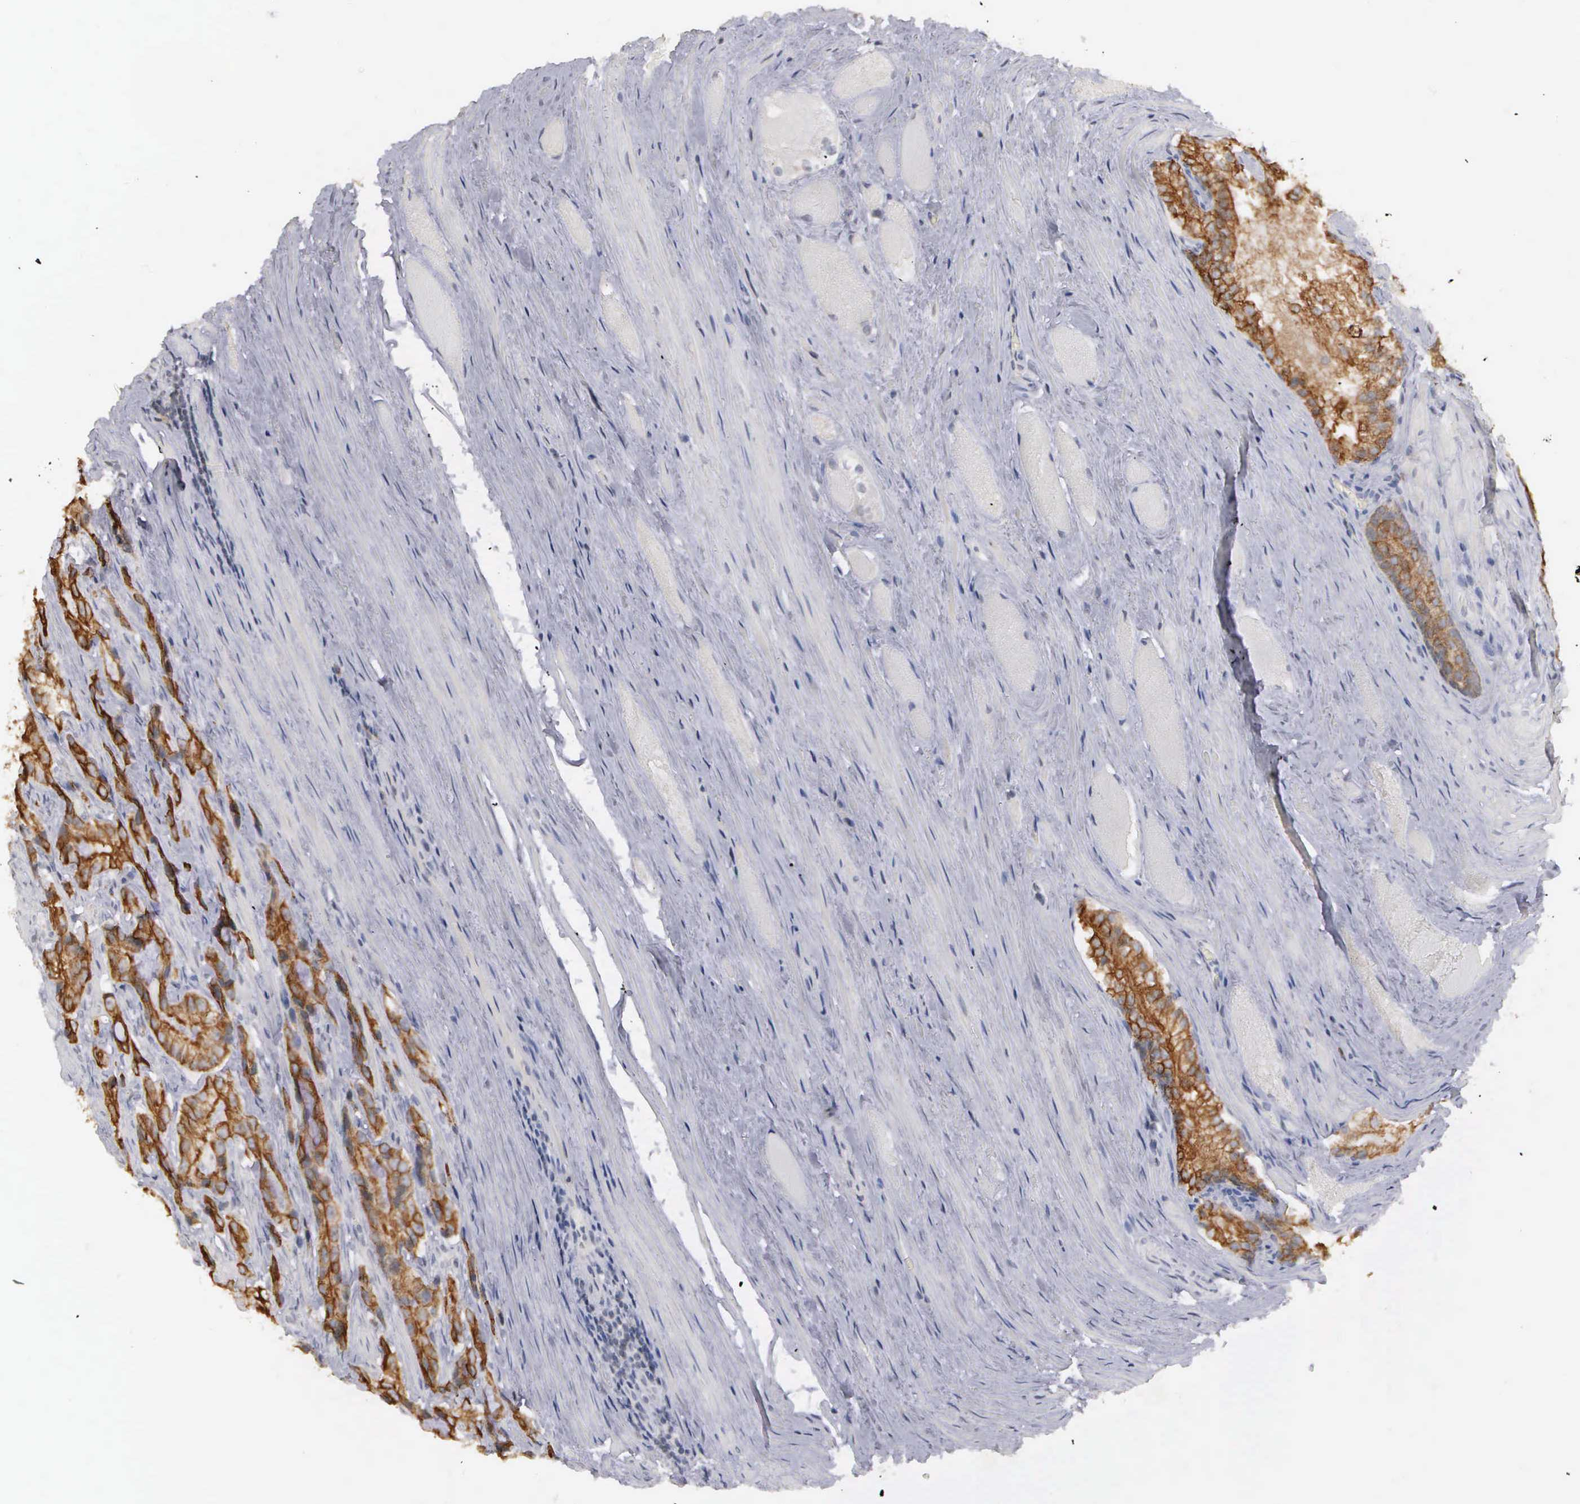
{"staining": {"intensity": "moderate", "quantity": ">75%", "location": "cytoplasmic/membranous"}, "tissue": "prostate cancer", "cell_type": "Tumor cells", "image_type": "cancer", "snomed": [{"axis": "morphology", "description": "Adenocarcinoma, Medium grade"}, {"axis": "topography", "description": "Prostate"}], "caption": "A photomicrograph showing moderate cytoplasmic/membranous positivity in about >75% of tumor cells in medium-grade adenocarcinoma (prostate), as visualized by brown immunohistochemical staining.", "gene": "WDR89", "patient": {"sex": "male", "age": 72}}